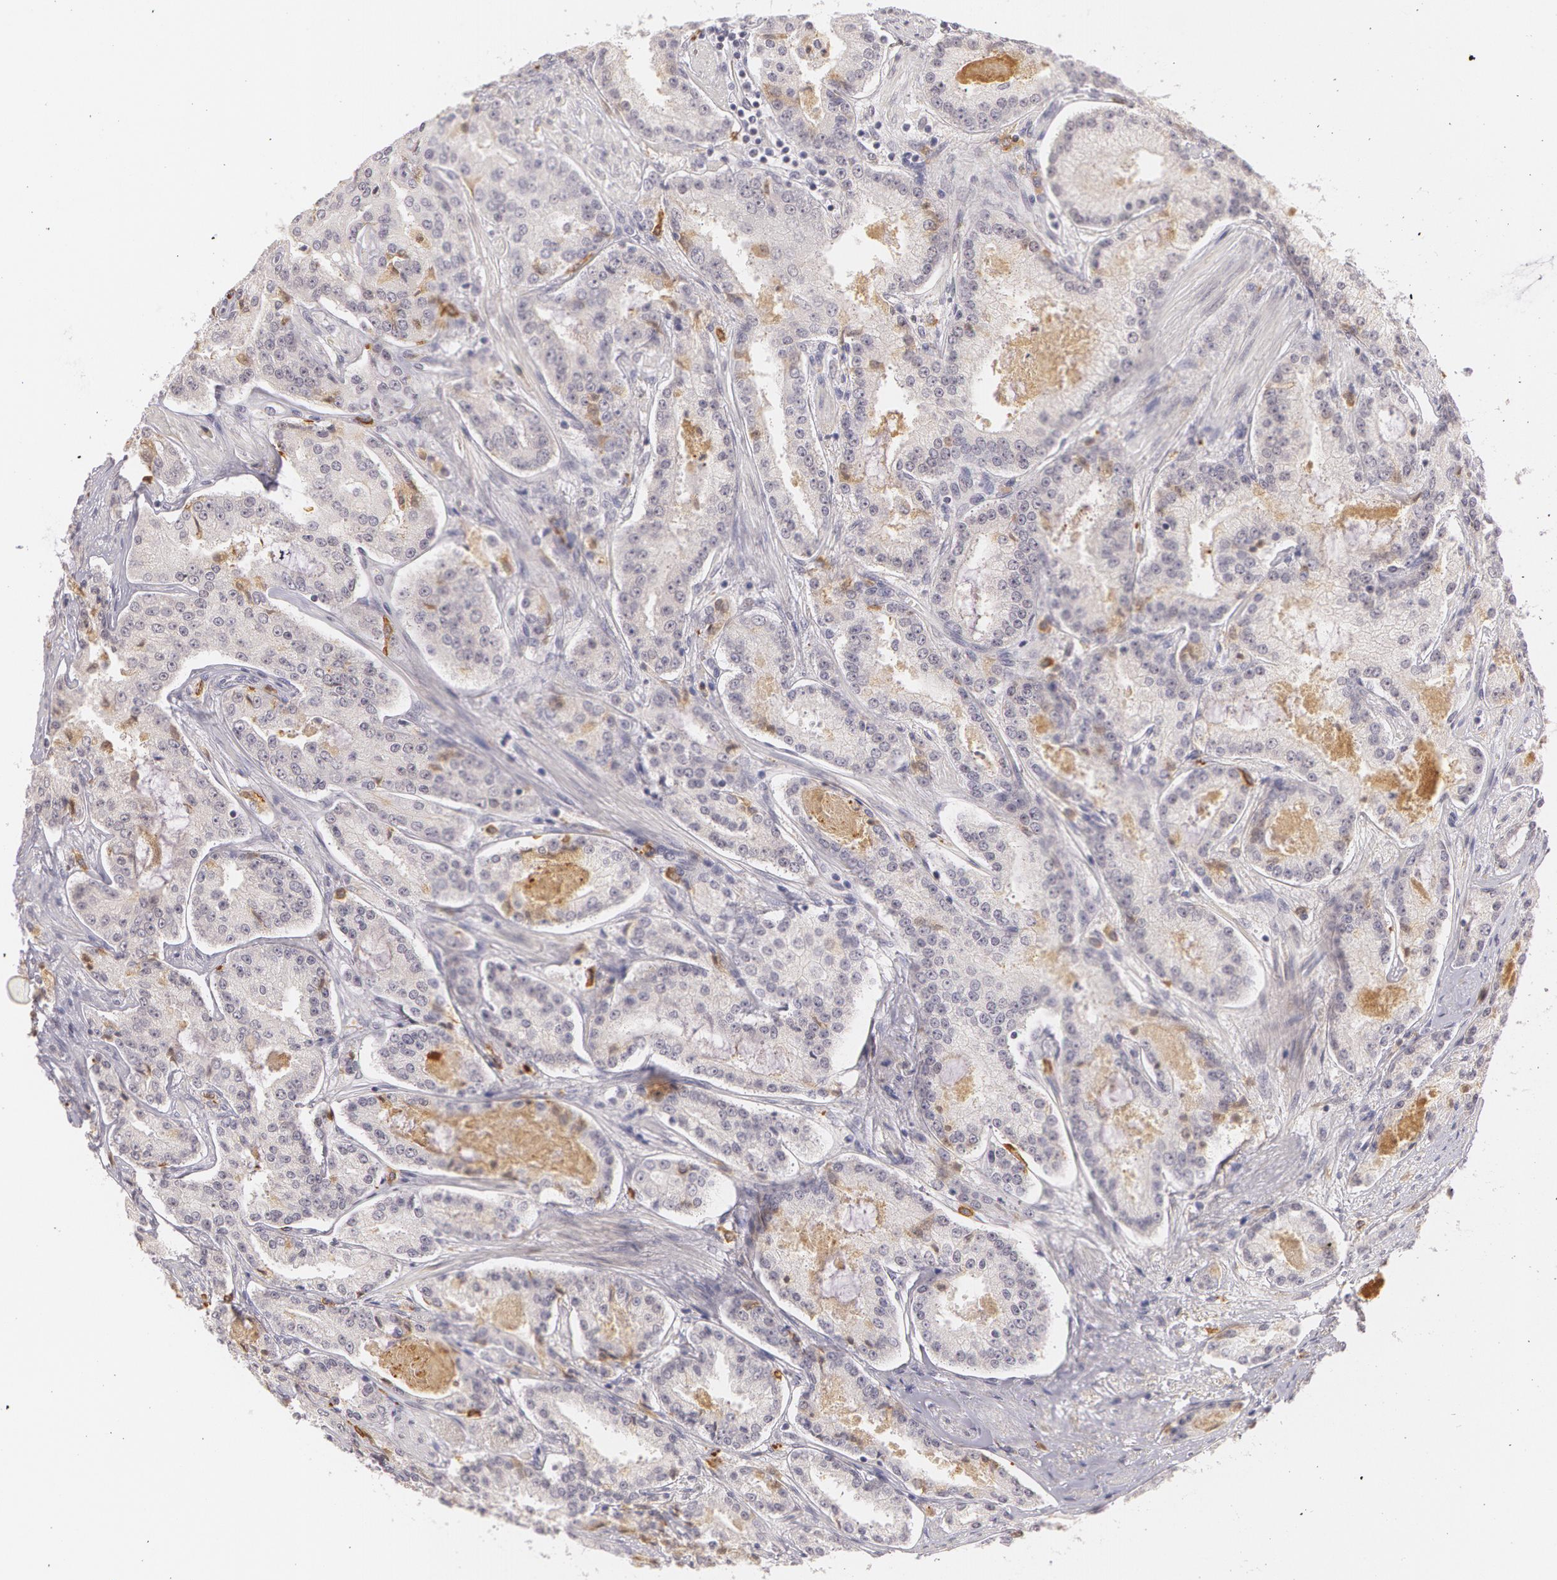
{"staining": {"intensity": "negative", "quantity": "none", "location": "none"}, "tissue": "prostate cancer", "cell_type": "Tumor cells", "image_type": "cancer", "snomed": [{"axis": "morphology", "description": "Adenocarcinoma, Medium grade"}, {"axis": "topography", "description": "Prostate"}], "caption": "This is an immunohistochemistry (IHC) photomicrograph of human medium-grade adenocarcinoma (prostate). There is no staining in tumor cells.", "gene": "LBP", "patient": {"sex": "male", "age": 72}}